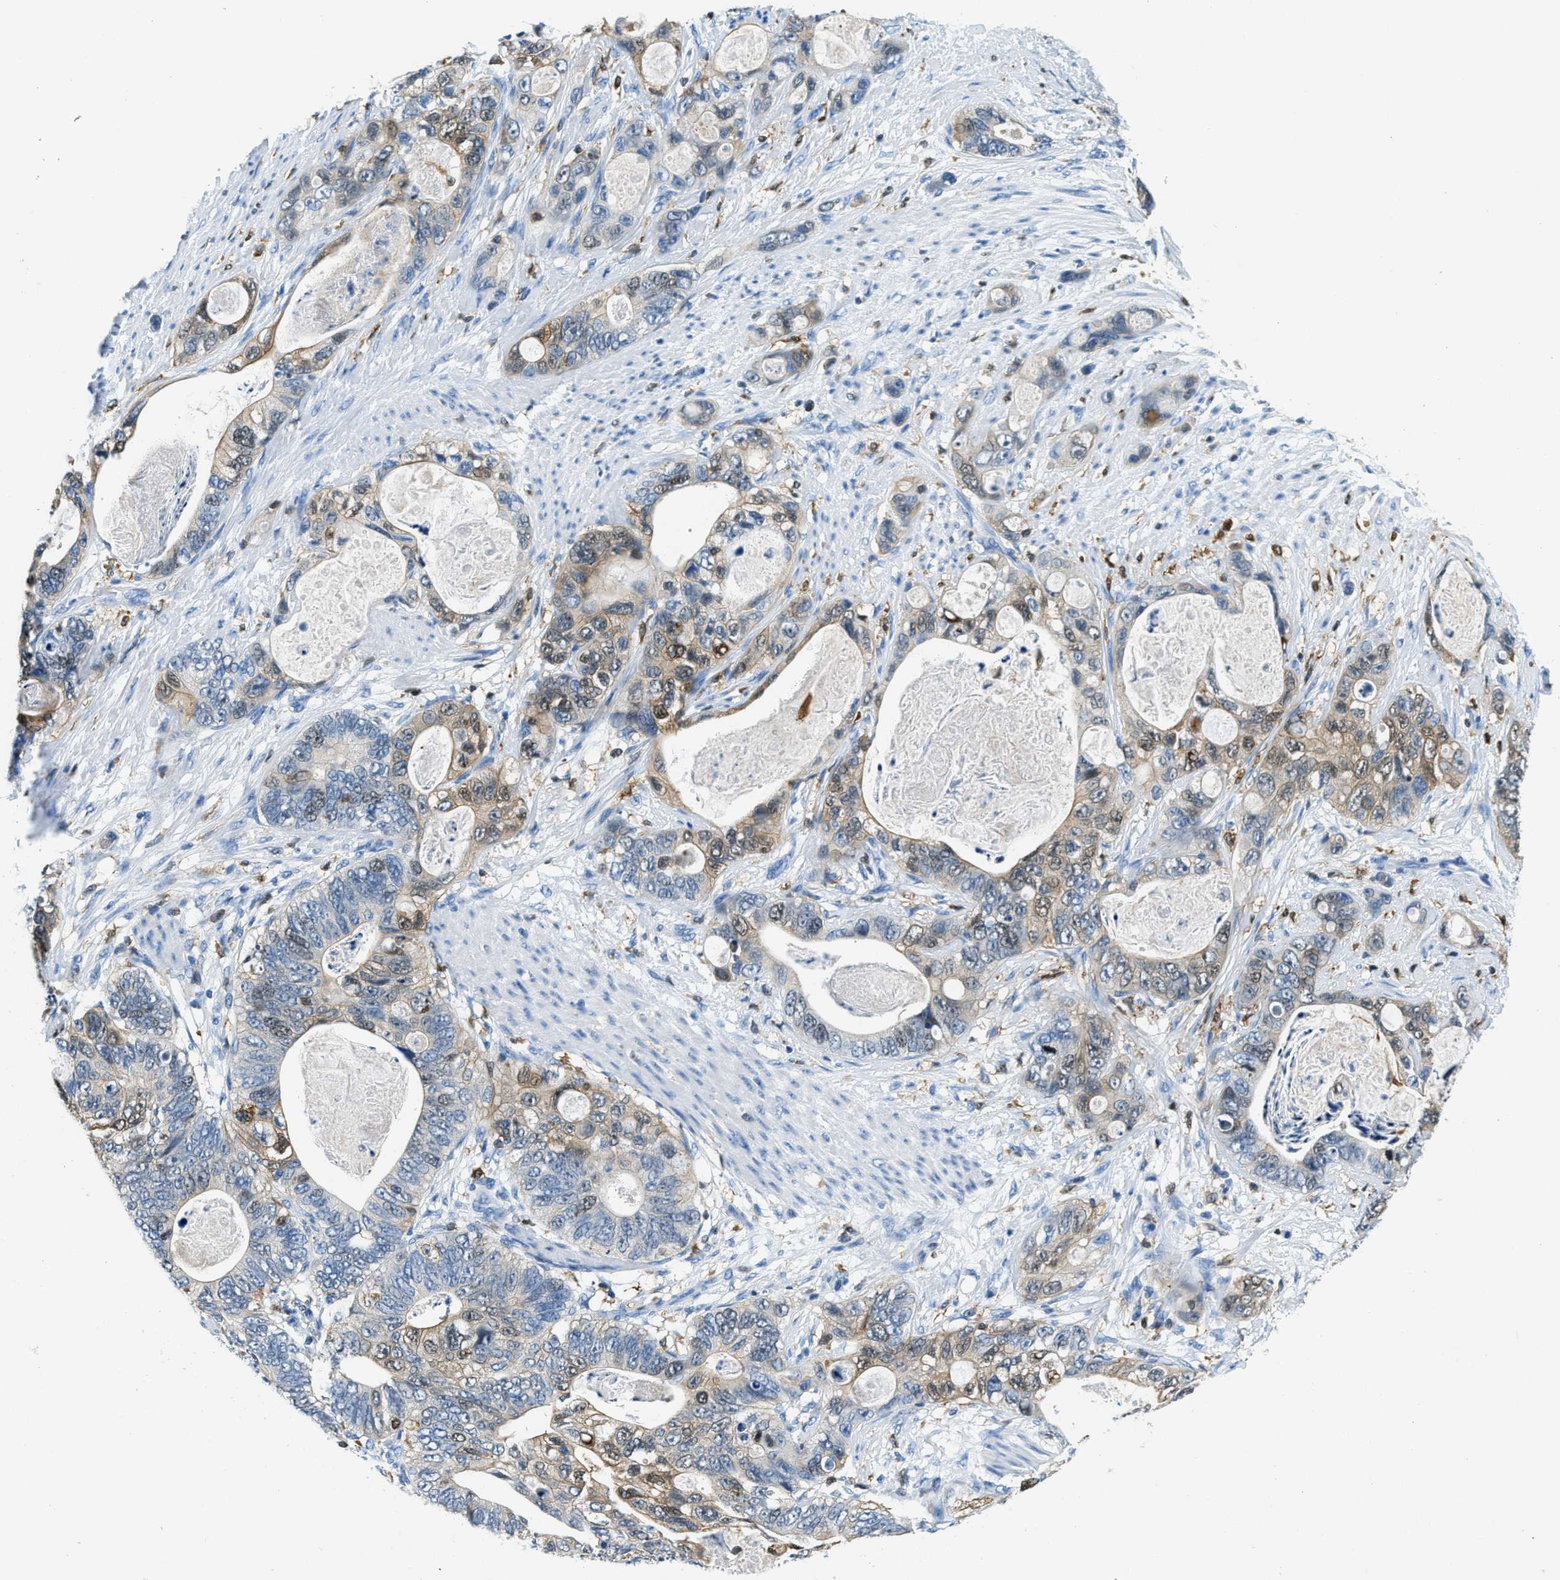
{"staining": {"intensity": "weak", "quantity": "<25%", "location": "cytoplasmic/membranous"}, "tissue": "stomach cancer", "cell_type": "Tumor cells", "image_type": "cancer", "snomed": [{"axis": "morphology", "description": "Normal tissue, NOS"}, {"axis": "morphology", "description": "Adenocarcinoma, NOS"}, {"axis": "topography", "description": "Stomach"}], "caption": "Stomach cancer was stained to show a protein in brown. There is no significant expression in tumor cells.", "gene": "CAPG", "patient": {"sex": "female", "age": 89}}